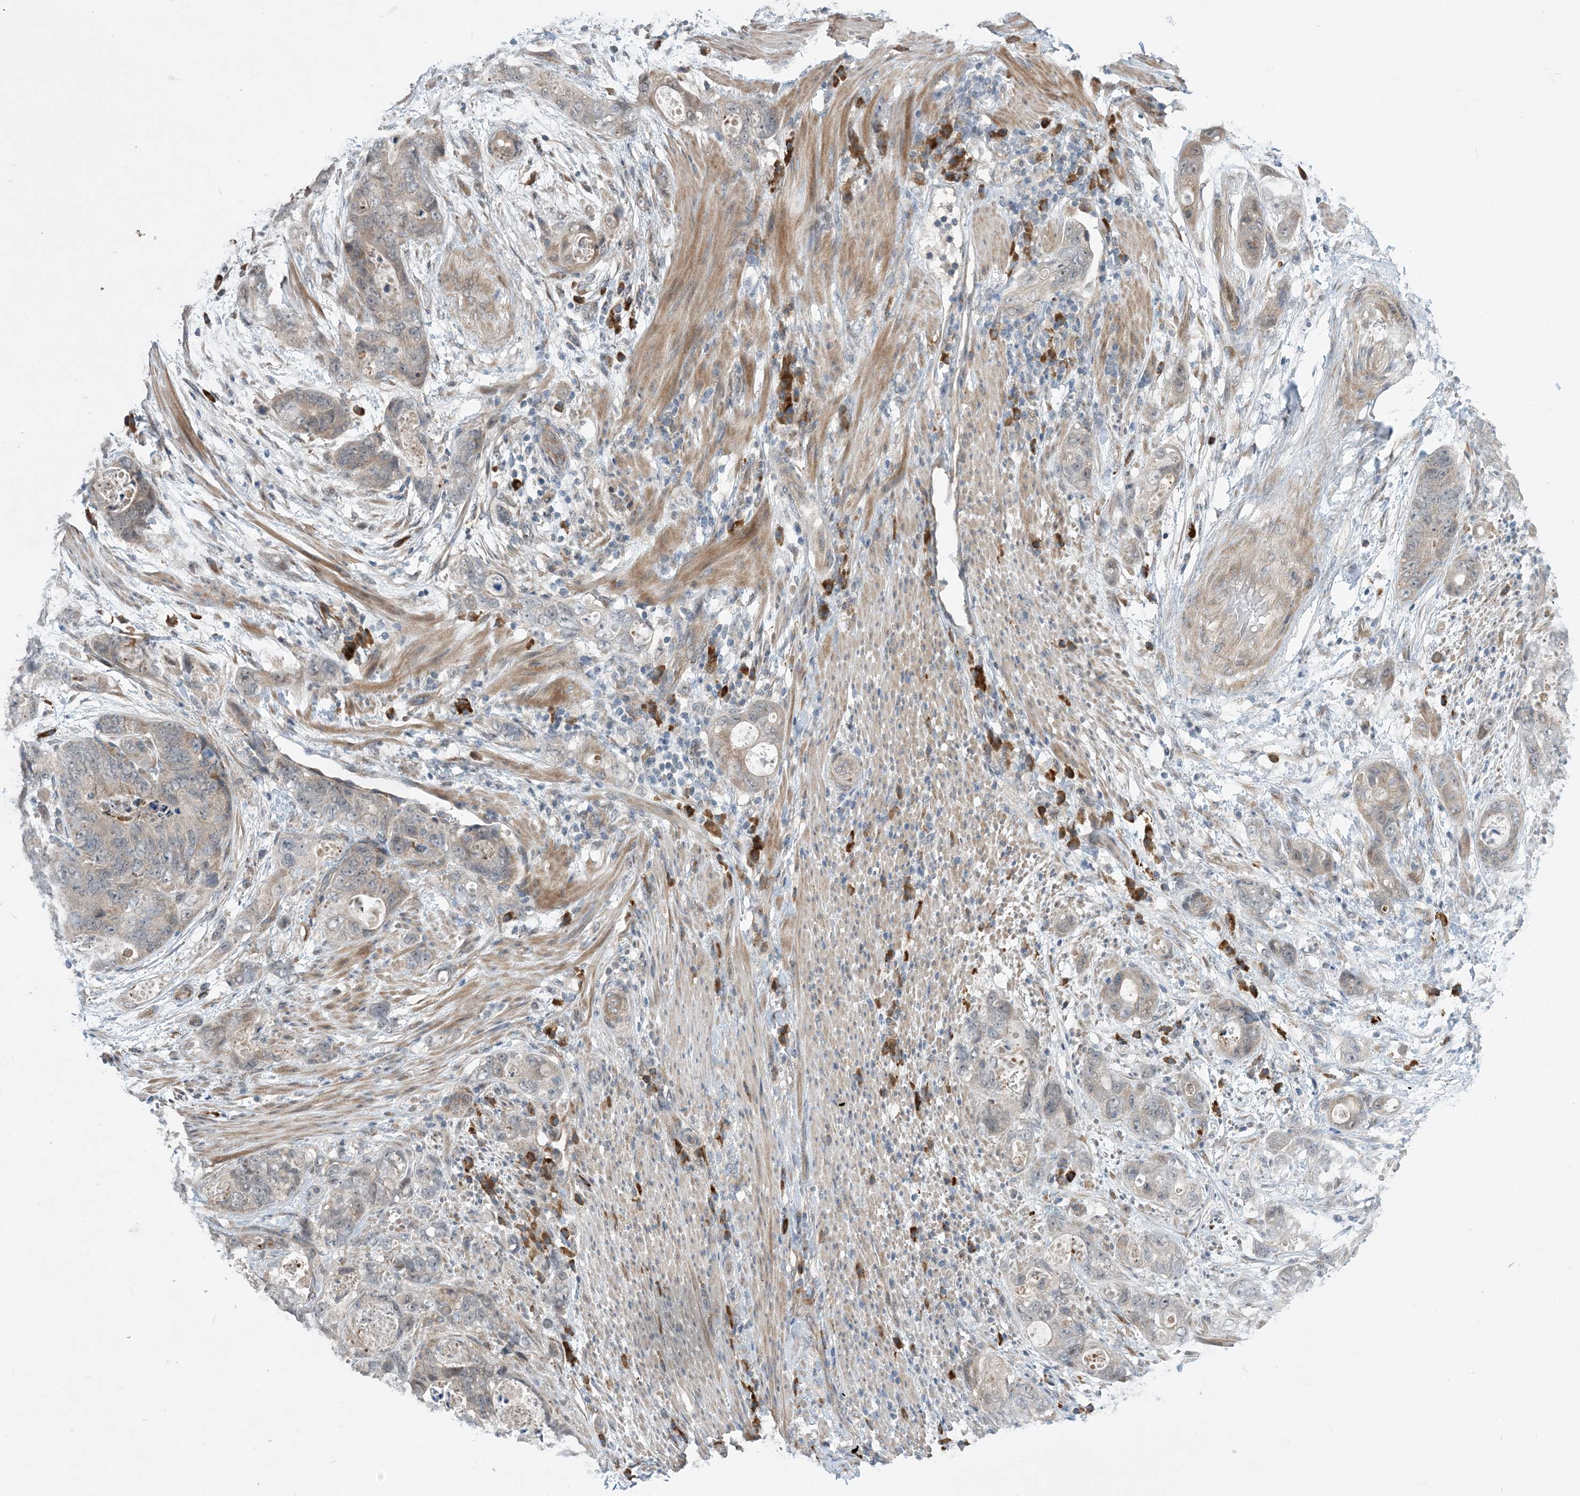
{"staining": {"intensity": "weak", "quantity": "<25%", "location": "cytoplasmic/membranous"}, "tissue": "stomach cancer", "cell_type": "Tumor cells", "image_type": "cancer", "snomed": [{"axis": "morphology", "description": "Adenocarcinoma, NOS"}, {"axis": "topography", "description": "Stomach"}], "caption": "A high-resolution image shows immunohistochemistry staining of stomach cancer (adenocarcinoma), which shows no significant positivity in tumor cells.", "gene": "PHOSPHO2", "patient": {"sex": "female", "age": 89}}